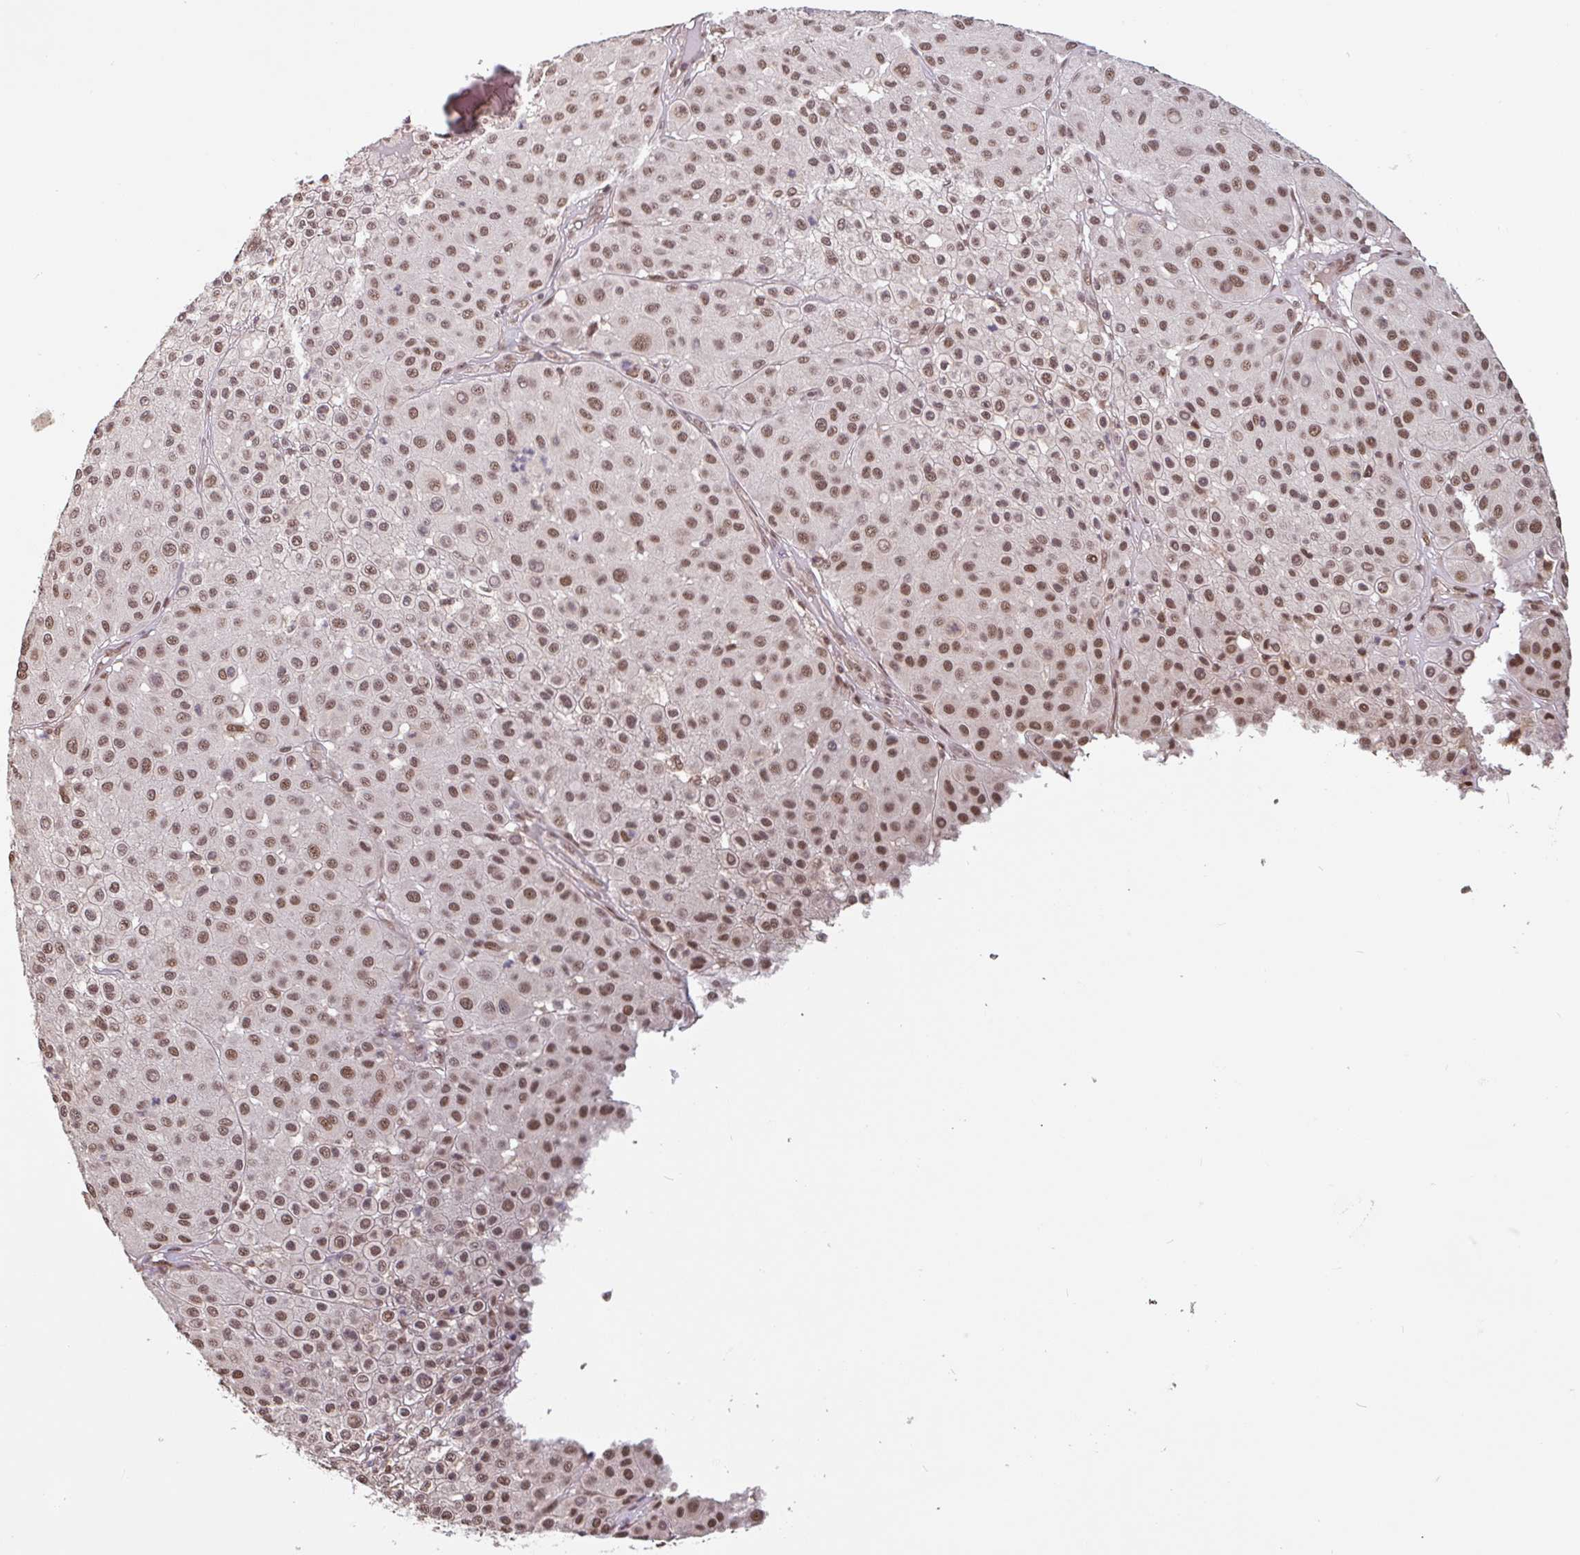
{"staining": {"intensity": "moderate", "quantity": ">75%", "location": "nuclear"}, "tissue": "melanoma", "cell_type": "Tumor cells", "image_type": "cancer", "snomed": [{"axis": "morphology", "description": "Malignant melanoma, Metastatic site"}, {"axis": "topography", "description": "Smooth muscle"}], "caption": "Protein expression analysis of human malignant melanoma (metastatic site) reveals moderate nuclear expression in approximately >75% of tumor cells.", "gene": "DR1", "patient": {"sex": "male", "age": 41}}